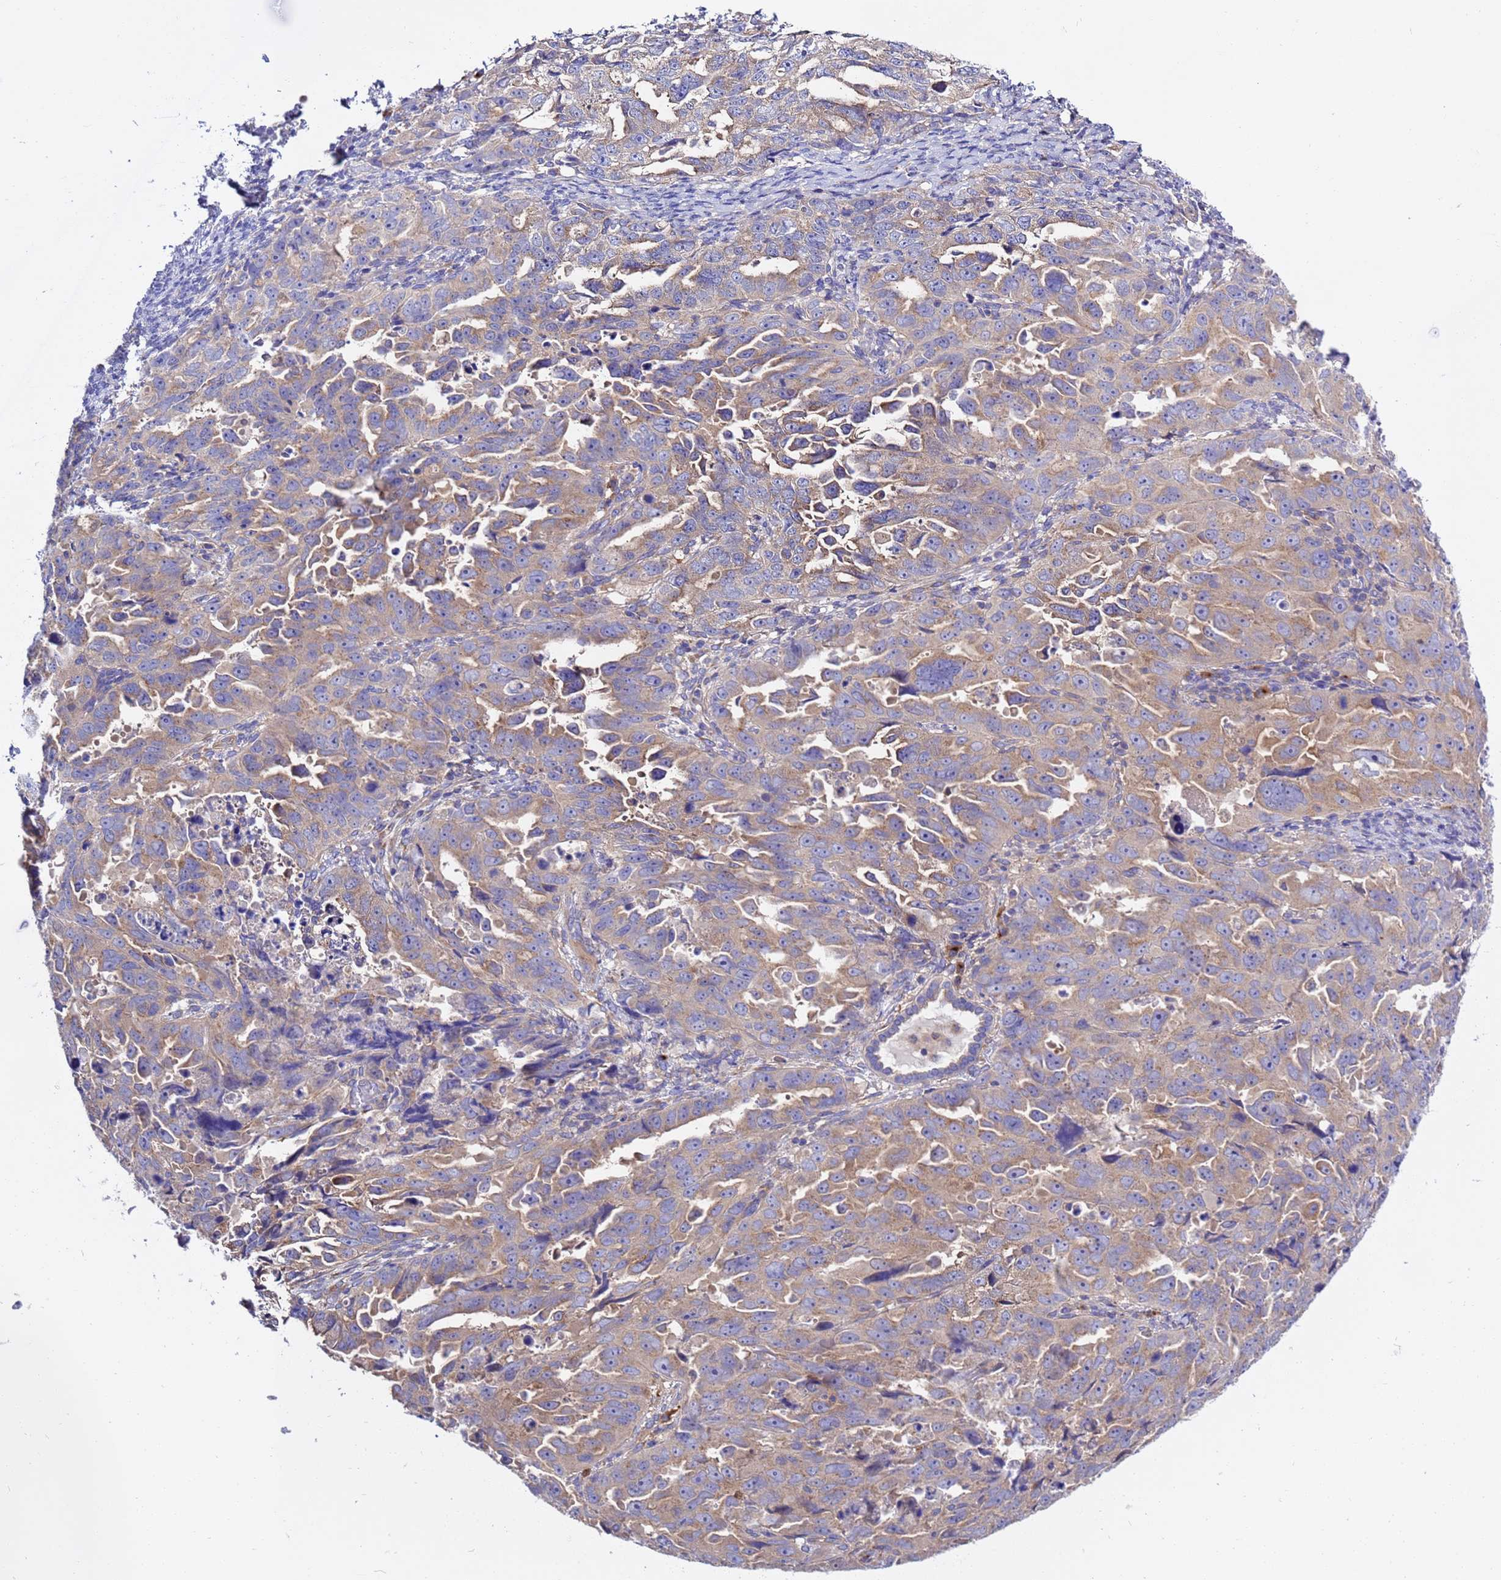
{"staining": {"intensity": "weak", "quantity": ">75%", "location": "cytoplasmic/membranous"}, "tissue": "endometrial cancer", "cell_type": "Tumor cells", "image_type": "cancer", "snomed": [{"axis": "morphology", "description": "Adenocarcinoma, NOS"}, {"axis": "topography", "description": "Endometrium"}], "caption": "Brown immunohistochemical staining in human endometrial adenocarcinoma exhibits weak cytoplasmic/membranous staining in about >75% of tumor cells. The staining was performed using DAB to visualize the protein expression in brown, while the nuclei were stained in blue with hematoxylin (Magnification: 20x).", "gene": "ANAPC1", "patient": {"sex": "female", "age": 65}}